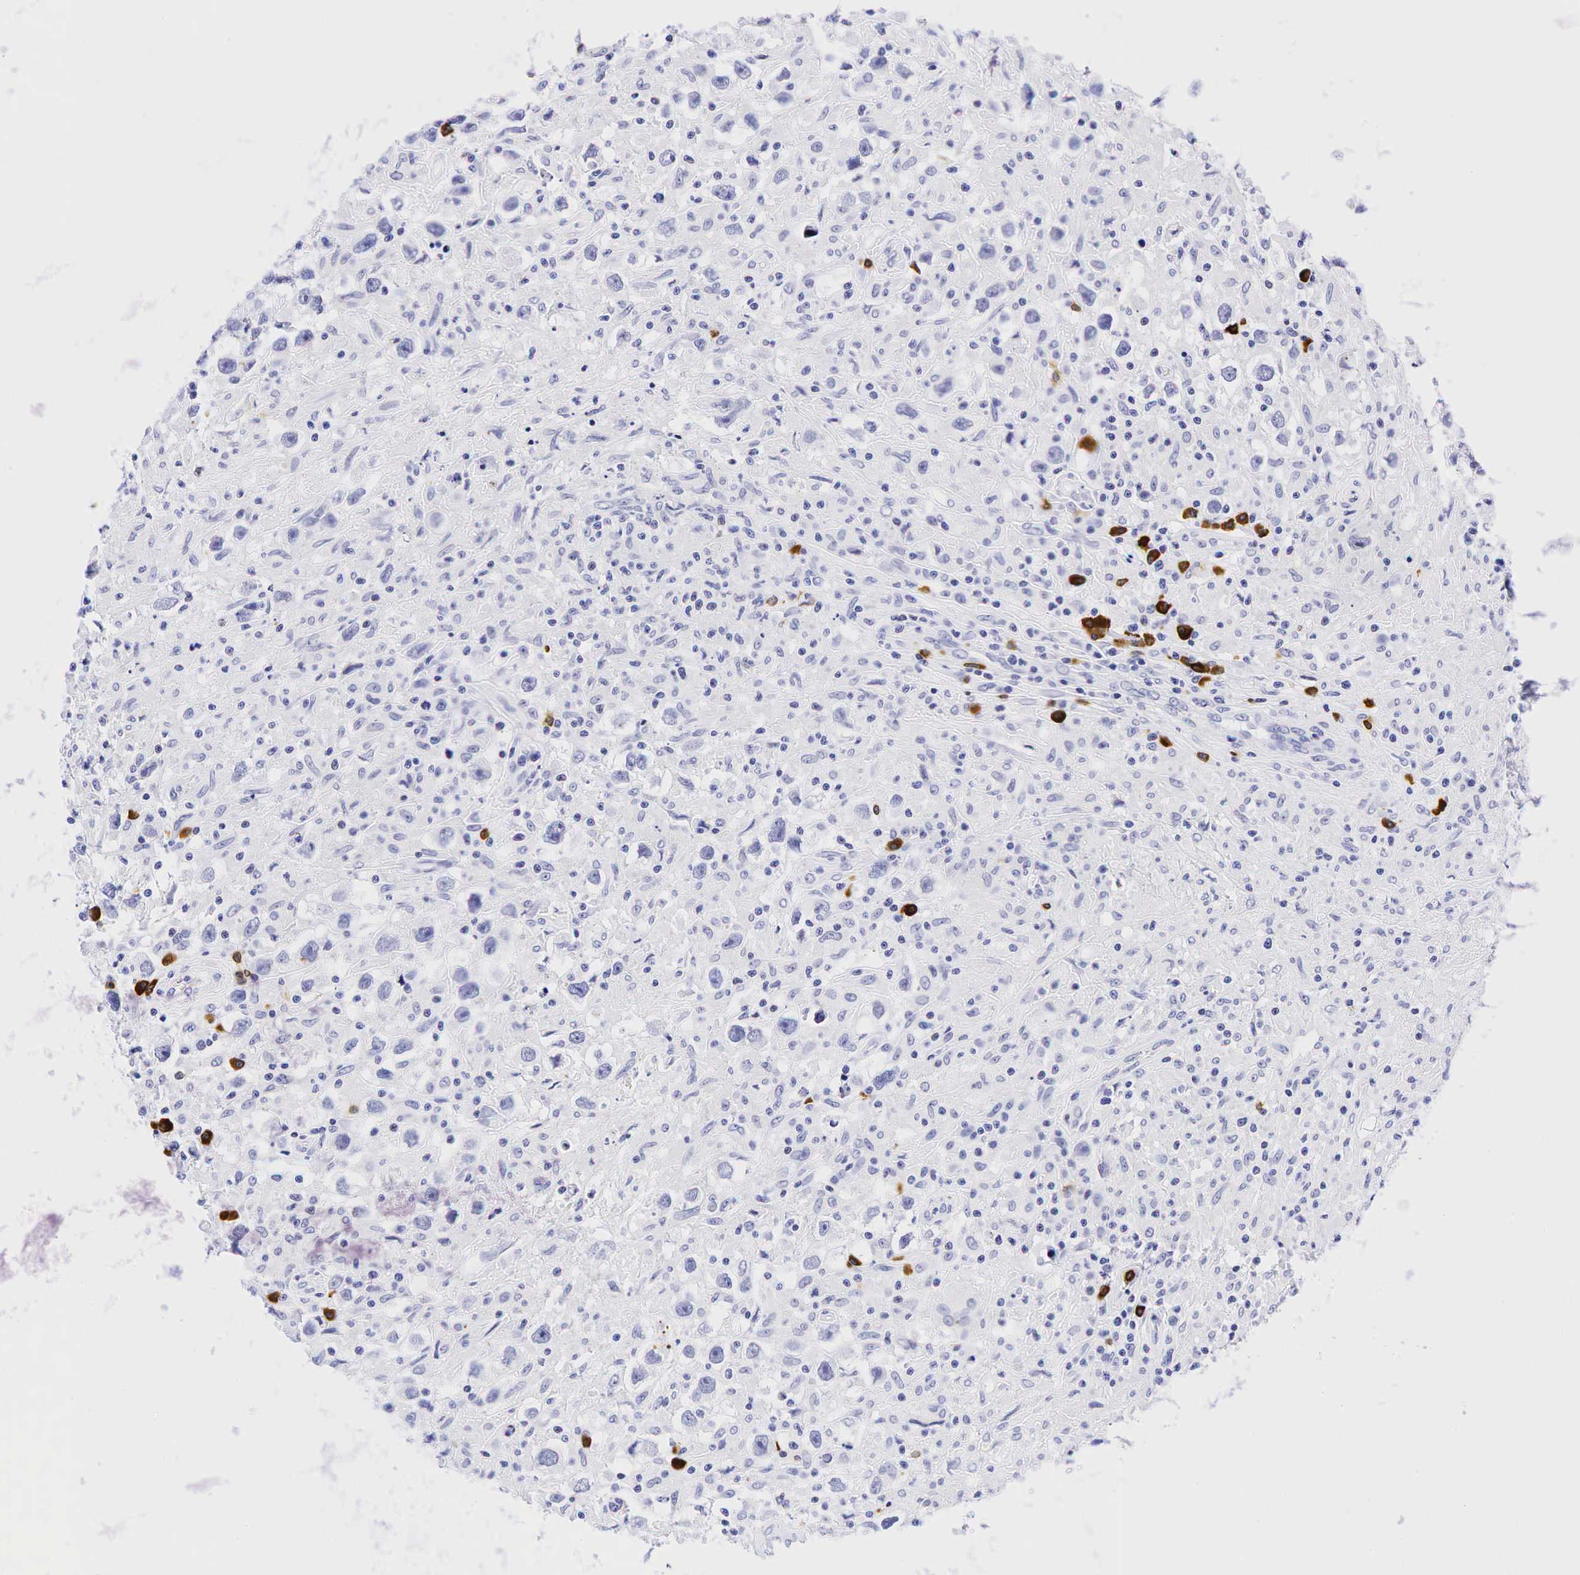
{"staining": {"intensity": "negative", "quantity": "none", "location": "none"}, "tissue": "testis cancer", "cell_type": "Tumor cells", "image_type": "cancer", "snomed": [{"axis": "morphology", "description": "Seminoma, NOS"}, {"axis": "topography", "description": "Testis"}], "caption": "Testis cancer (seminoma) was stained to show a protein in brown. There is no significant expression in tumor cells.", "gene": "CD79A", "patient": {"sex": "male", "age": 34}}